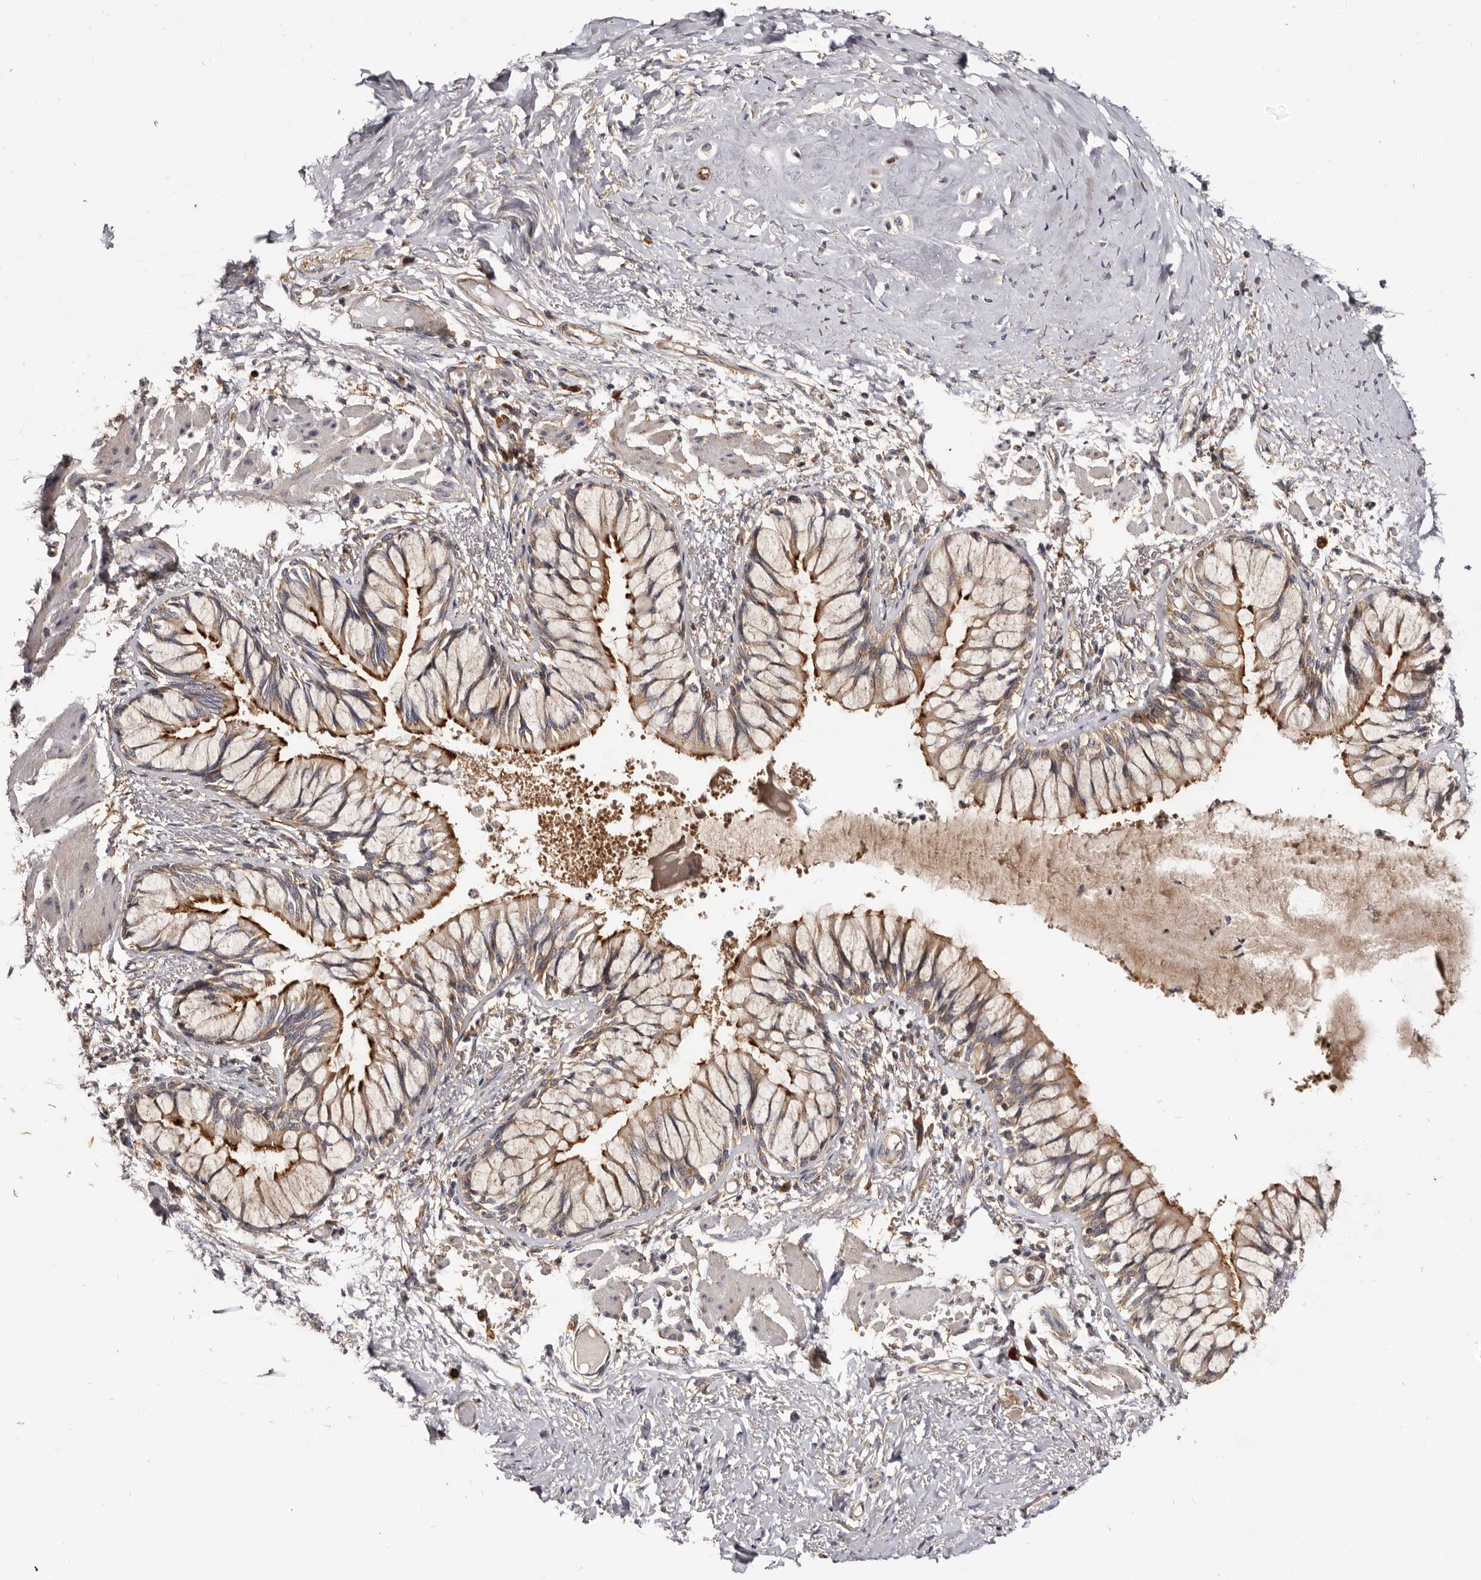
{"staining": {"intensity": "strong", "quantity": ">75%", "location": "cytoplasmic/membranous"}, "tissue": "bronchus", "cell_type": "Respiratory epithelial cells", "image_type": "normal", "snomed": [{"axis": "morphology", "description": "Normal tissue, NOS"}, {"axis": "topography", "description": "Cartilage tissue"}, {"axis": "topography", "description": "Bronchus"}, {"axis": "topography", "description": "Lung"}], "caption": "The image demonstrates immunohistochemical staining of unremarkable bronchus. There is strong cytoplasmic/membranous expression is present in about >75% of respiratory epithelial cells. (IHC, brightfield microscopy, high magnification).", "gene": "ADAMTS20", "patient": {"sex": "male", "age": 64}}